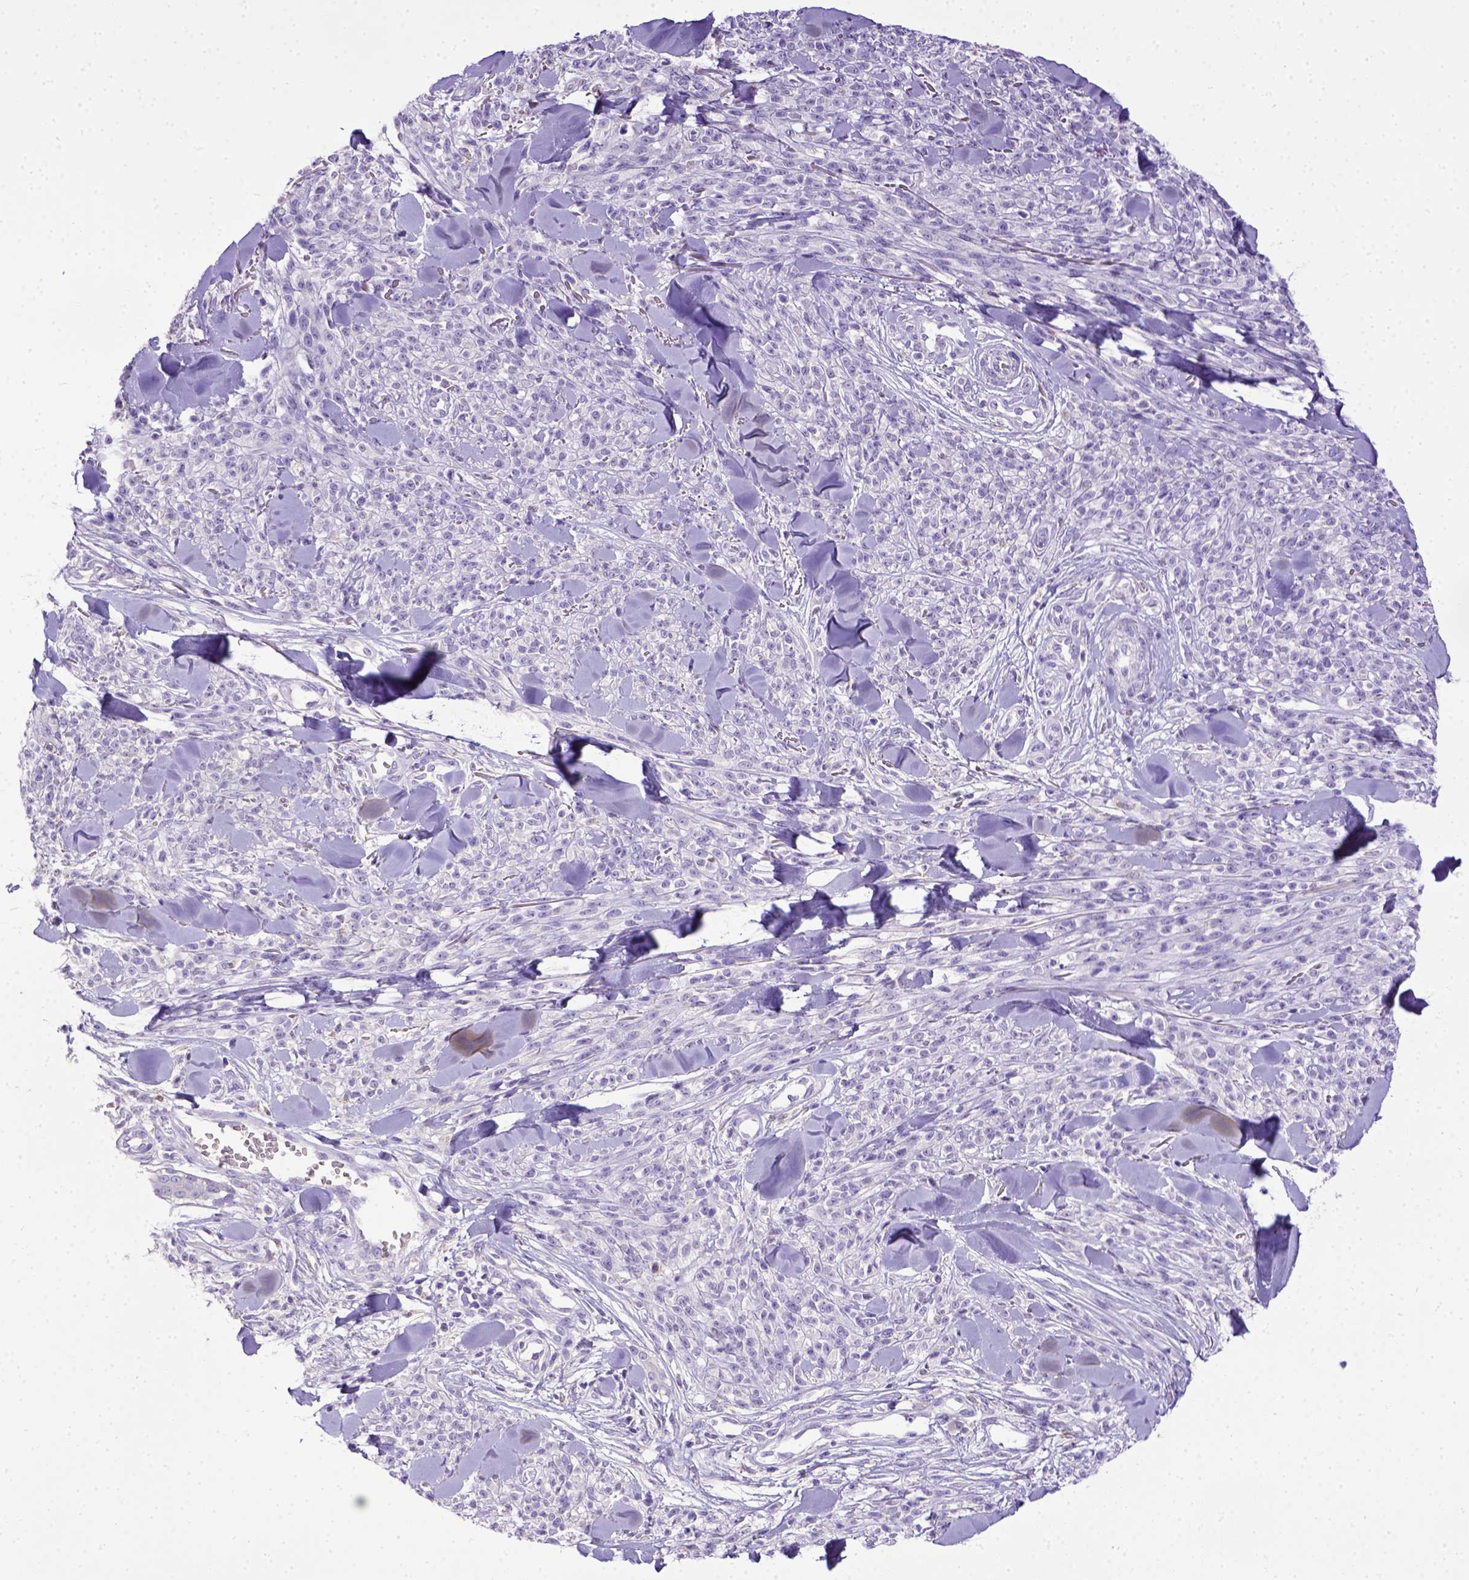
{"staining": {"intensity": "negative", "quantity": "none", "location": "none"}, "tissue": "melanoma", "cell_type": "Tumor cells", "image_type": "cancer", "snomed": [{"axis": "morphology", "description": "Malignant melanoma, NOS"}, {"axis": "topography", "description": "Skin"}, {"axis": "topography", "description": "Skin of trunk"}], "caption": "The photomicrograph demonstrates no staining of tumor cells in malignant melanoma.", "gene": "SPEF1", "patient": {"sex": "male", "age": 74}}